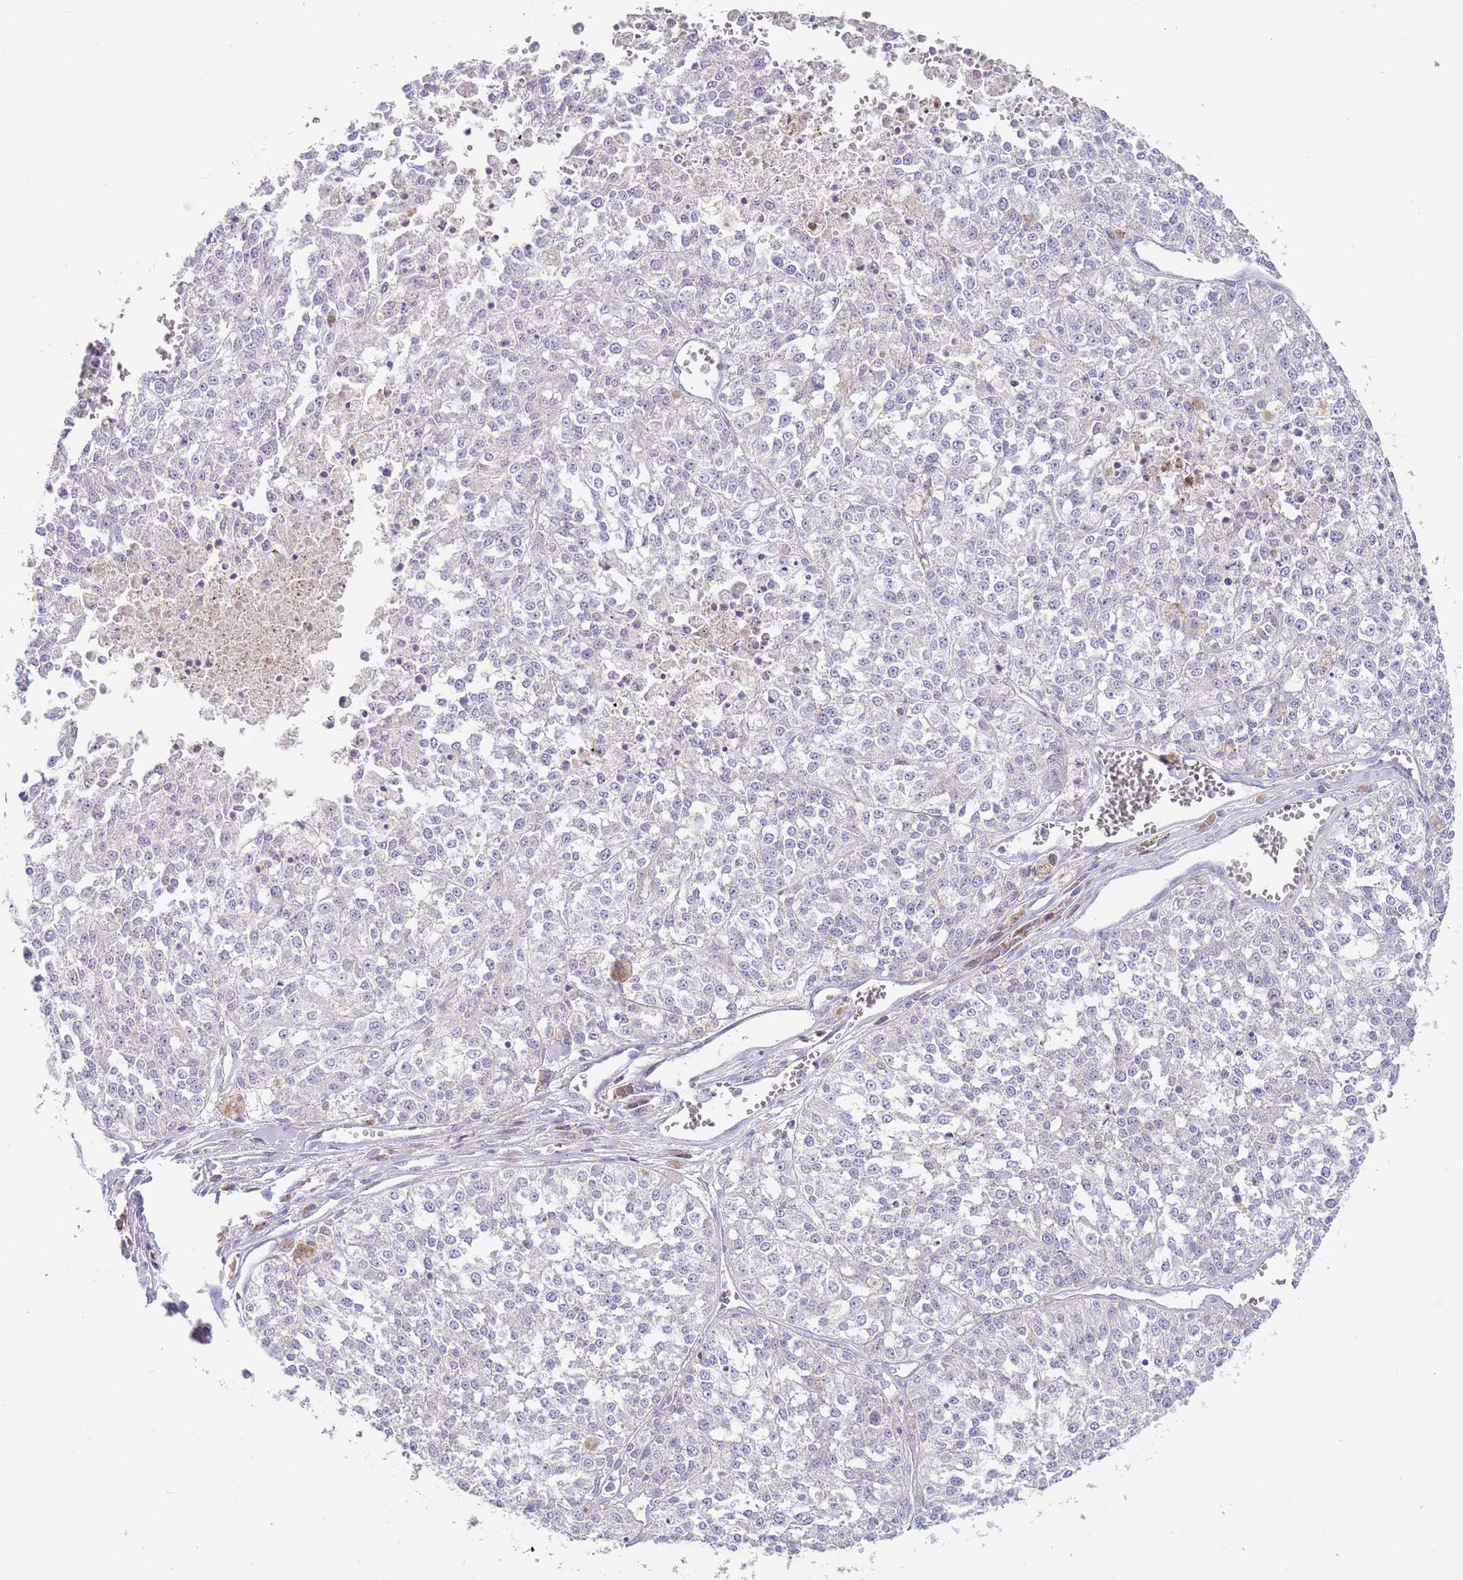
{"staining": {"intensity": "negative", "quantity": "none", "location": "none"}, "tissue": "melanoma", "cell_type": "Tumor cells", "image_type": "cancer", "snomed": [{"axis": "morphology", "description": "Malignant melanoma, NOS"}, {"axis": "topography", "description": "Skin"}], "caption": "This is an immunohistochemistry photomicrograph of melanoma. There is no positivity in tumor cells.", "gene": "TYW1", "patient": {"sex": "female", "age": 64}}